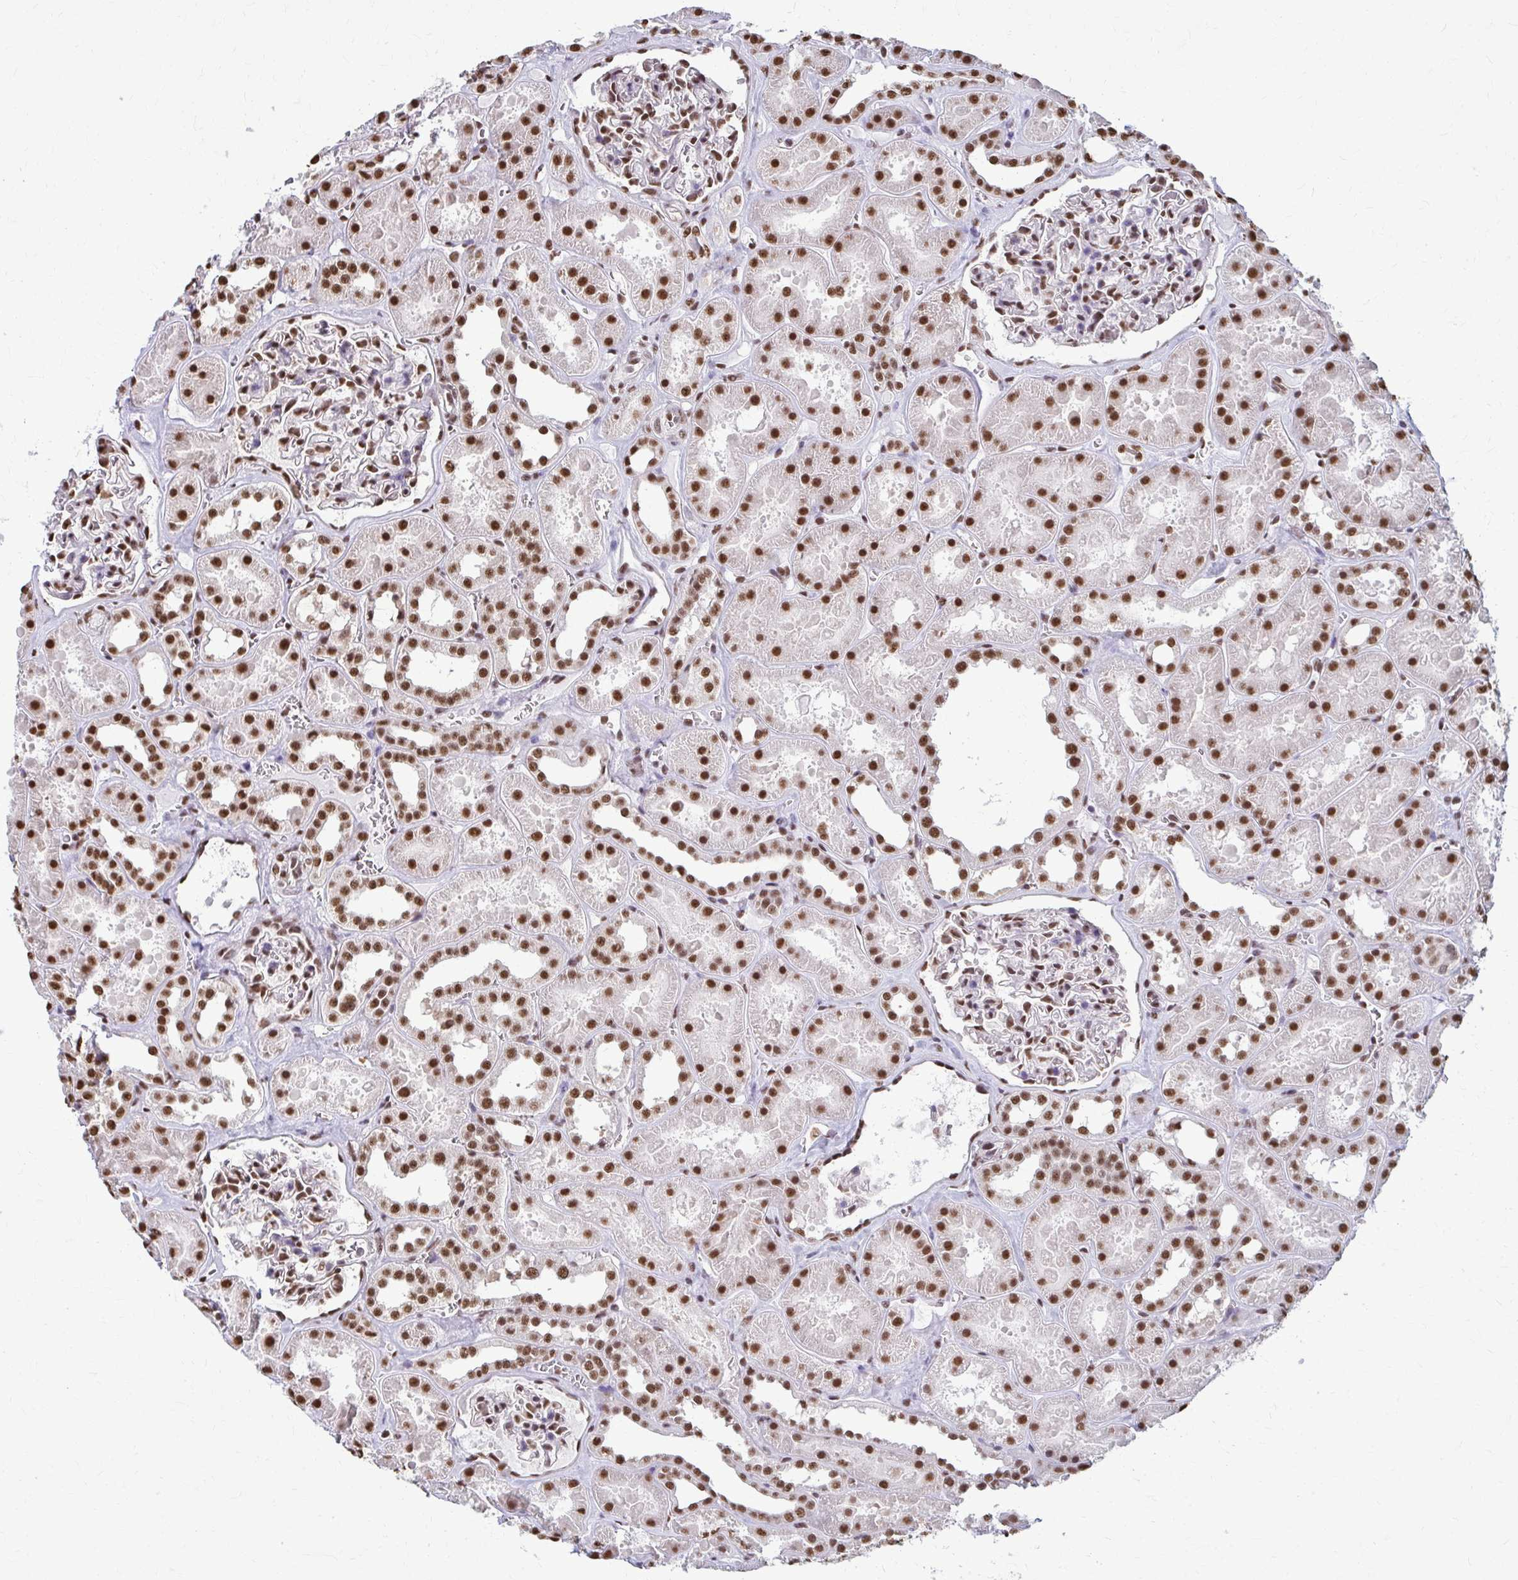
{"staining": {"intensity": "moderate", "quantity": ">75%", "location": "nuclear"}, "tissue": "kidney", "cell_type": "Cells in glomeruli", "image_type": "normal", "snomed": [{"axis": "morphology", "description": "Normal tissue, NOS"}, {"axis": "topography", "description": "Kidney"}], "caption": "Cells in glomeruli reveal moderate nuclear staining in approximately >75% of cells in unremarkable kidney. (DAB IHC, brown staining for protein, blue staining for nuclei).", "gene": "SNRPA", "patient": {"sex": "female", "age": 41}}